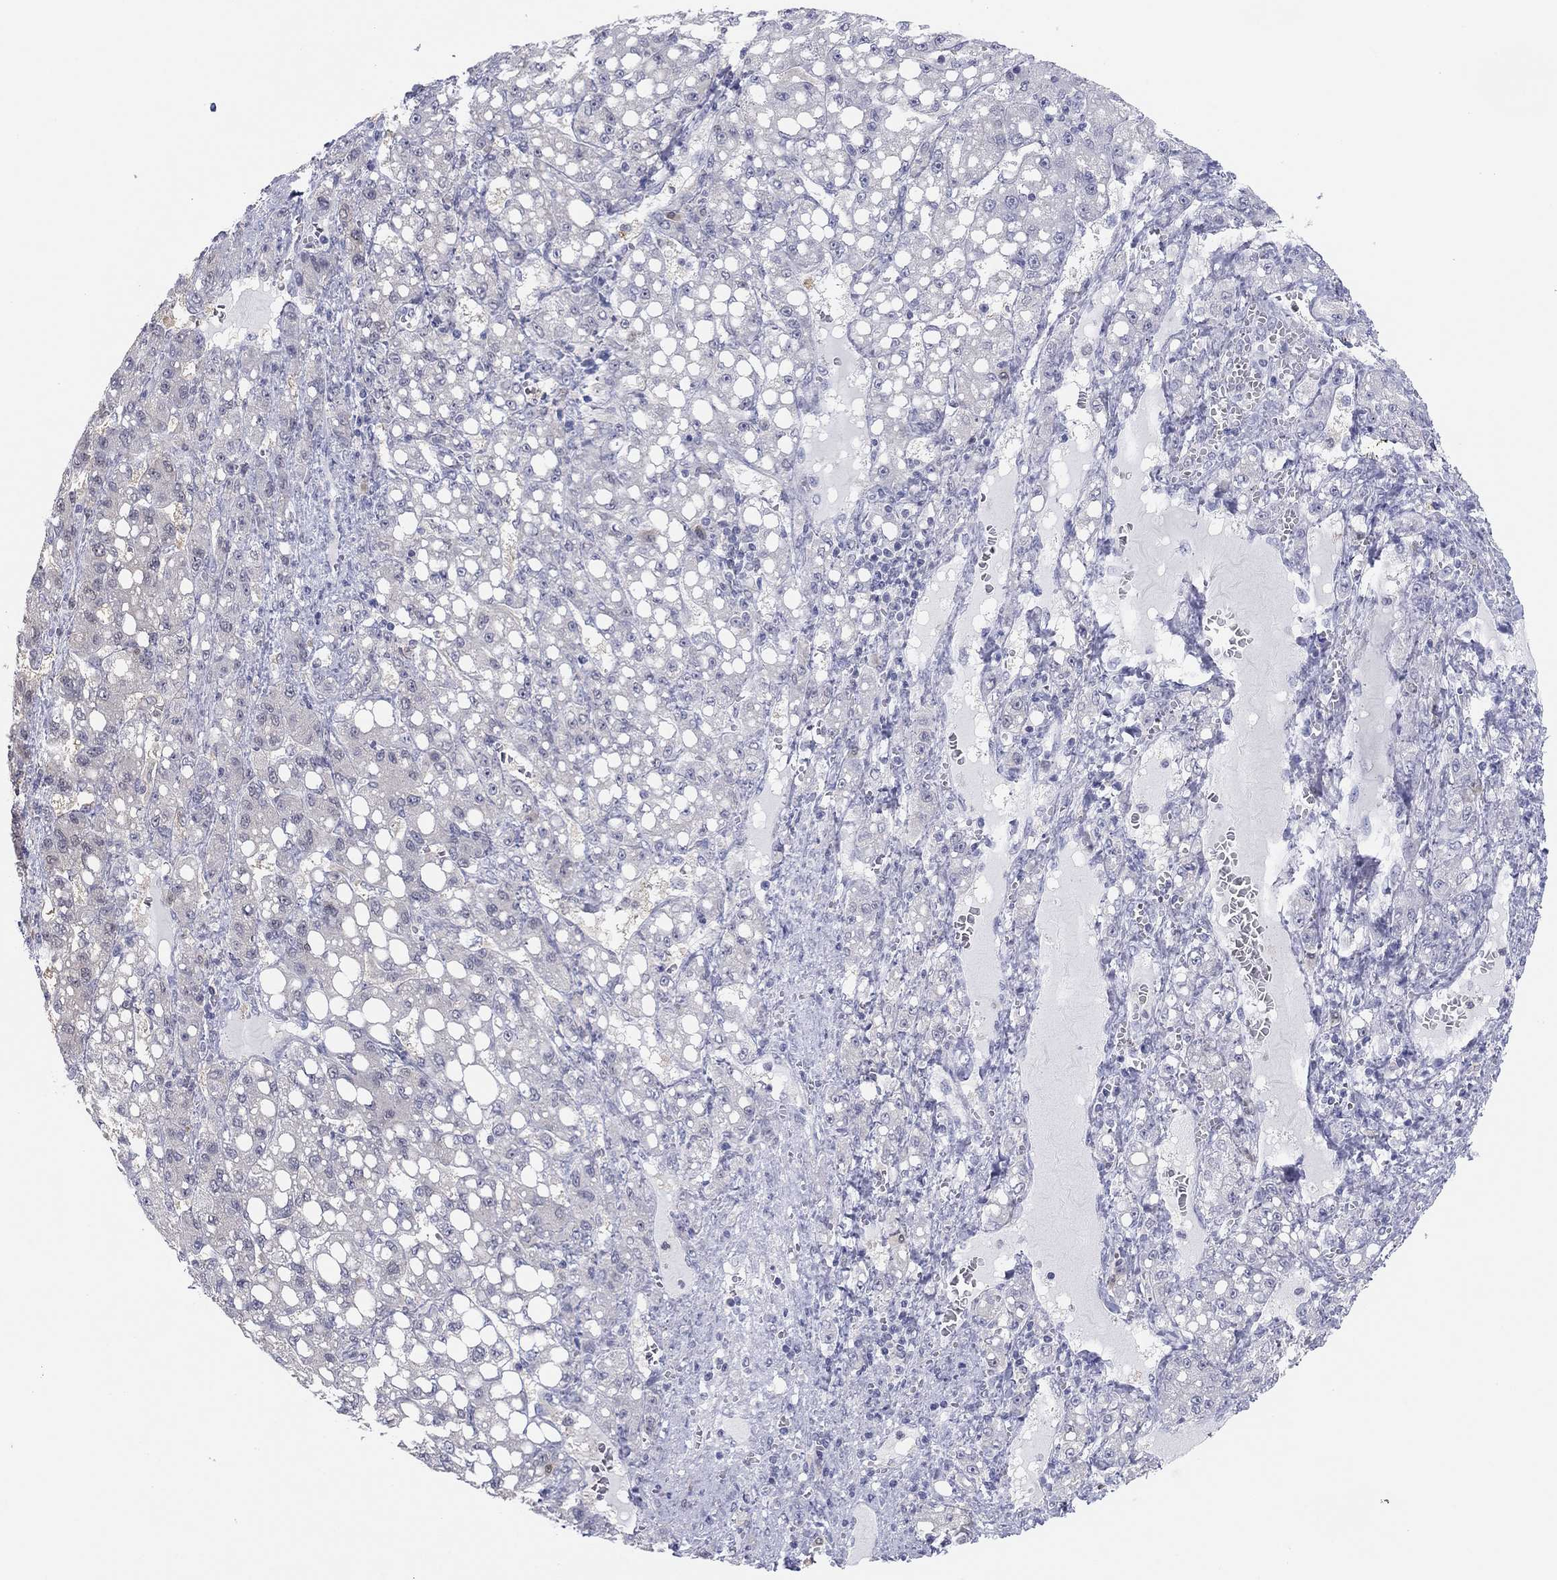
{"staining": {"intensity": "negative", "quantity": "none", "location": "none"}, "tissue": "liver cancer", "cell_type": "Tumor cells", "image_type": "cancer", "snomed": [{"axis": "morphology", "description": "Carcinoma, Hepatocellular, NOS"}, {"axis": "topography", "description": "Liver"}], "caption": "Immunohistochemistry of human liver cancer (hepatocellular carcinoma) reveals no positivity in tumor cells.", "gene": "PDXK", "patient": {"sex": "female", "age": 65}}